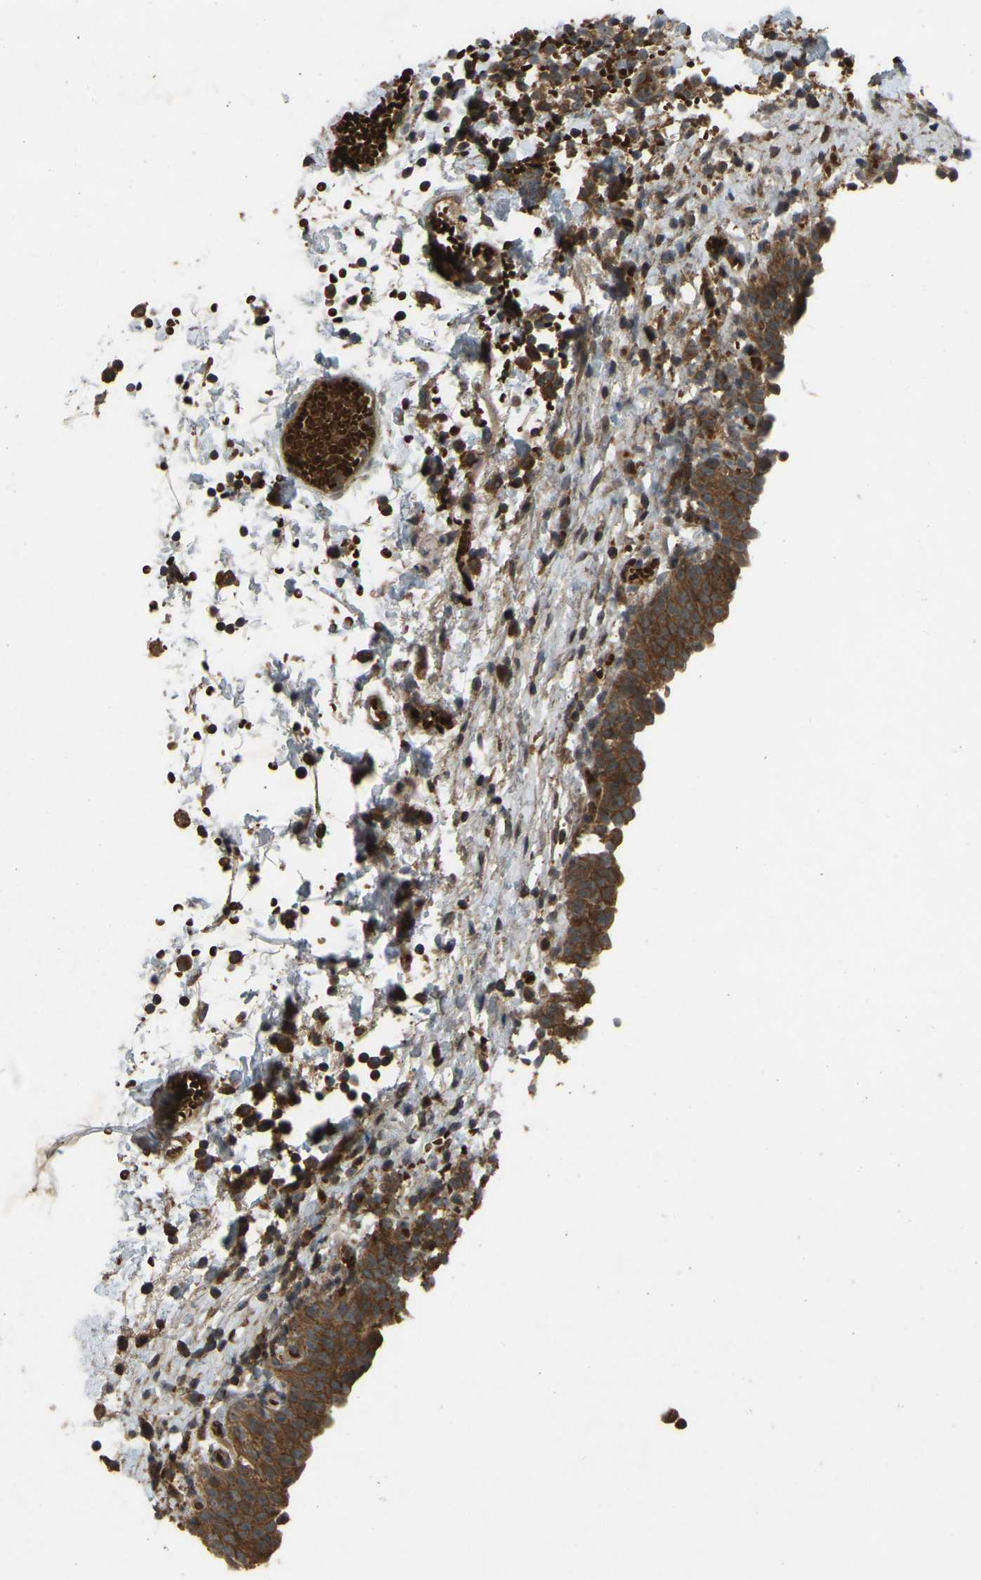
{"staining": {"intensity": "strong", "quantity": ">75%", "location": "cytoplasmic/membranous"}, "tissue": "urinary bladder", "cell_type": "Urothelial cells", "image_type": "normal", "snomed": [{"axis": "morphology", "description": "Normal tissue, NOS"}, {"axis": "topography", "description": "Urinary bladder"}], "caption": "DAB (3,3'-diaminobenzidine) immunohistochemical staining of benign human urinary bladder shows strong cytoplasmic/membranous protein expression in about >75% of urothelial cells. (Brightfield microscopy of DAB IHC at high magnification).", "gene": "ZNF71", "patient": {"sex": "male", "age": 55}}